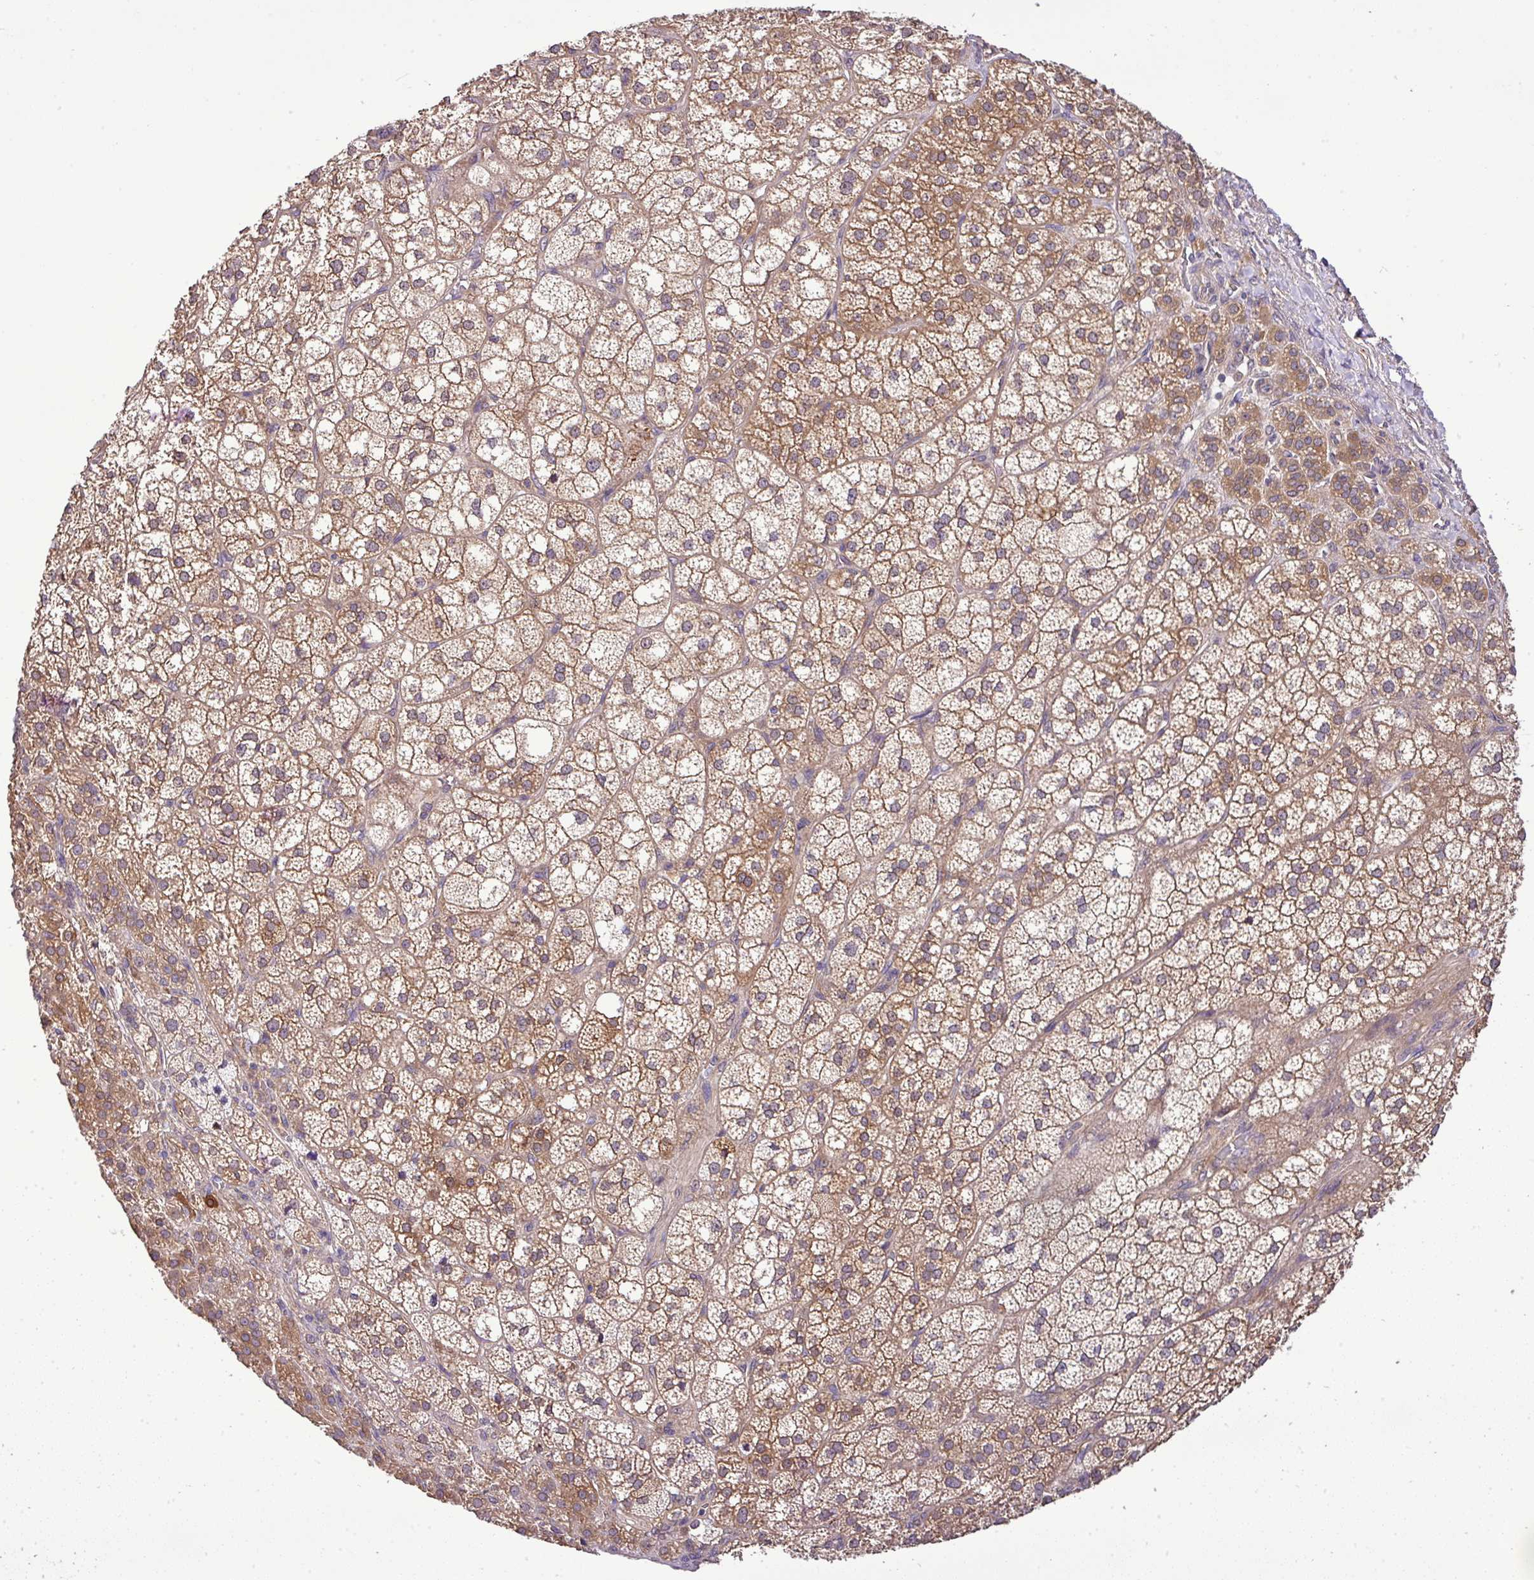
{"staining": {"intensity": "moderate", "quantity": ">75%", "location": "cytoplasmic/membranous"}, "tissue": "adrenal gland", "cell_type": "Glandular cells", "image_type": "normal", "snomed": [{"axis": "morphology", "description": "Normal tissue, NOS"}, {"axis": "topography", "description": "Adrenal gland"}], "caption": "Human adrenal gland stained with a brown dye displays moderate cytoplasmic/membranous positive positivity in approximately >75% of glandular cells.", "gene": "TMEM107", "patient": {"sex": "female", "age": 60}}